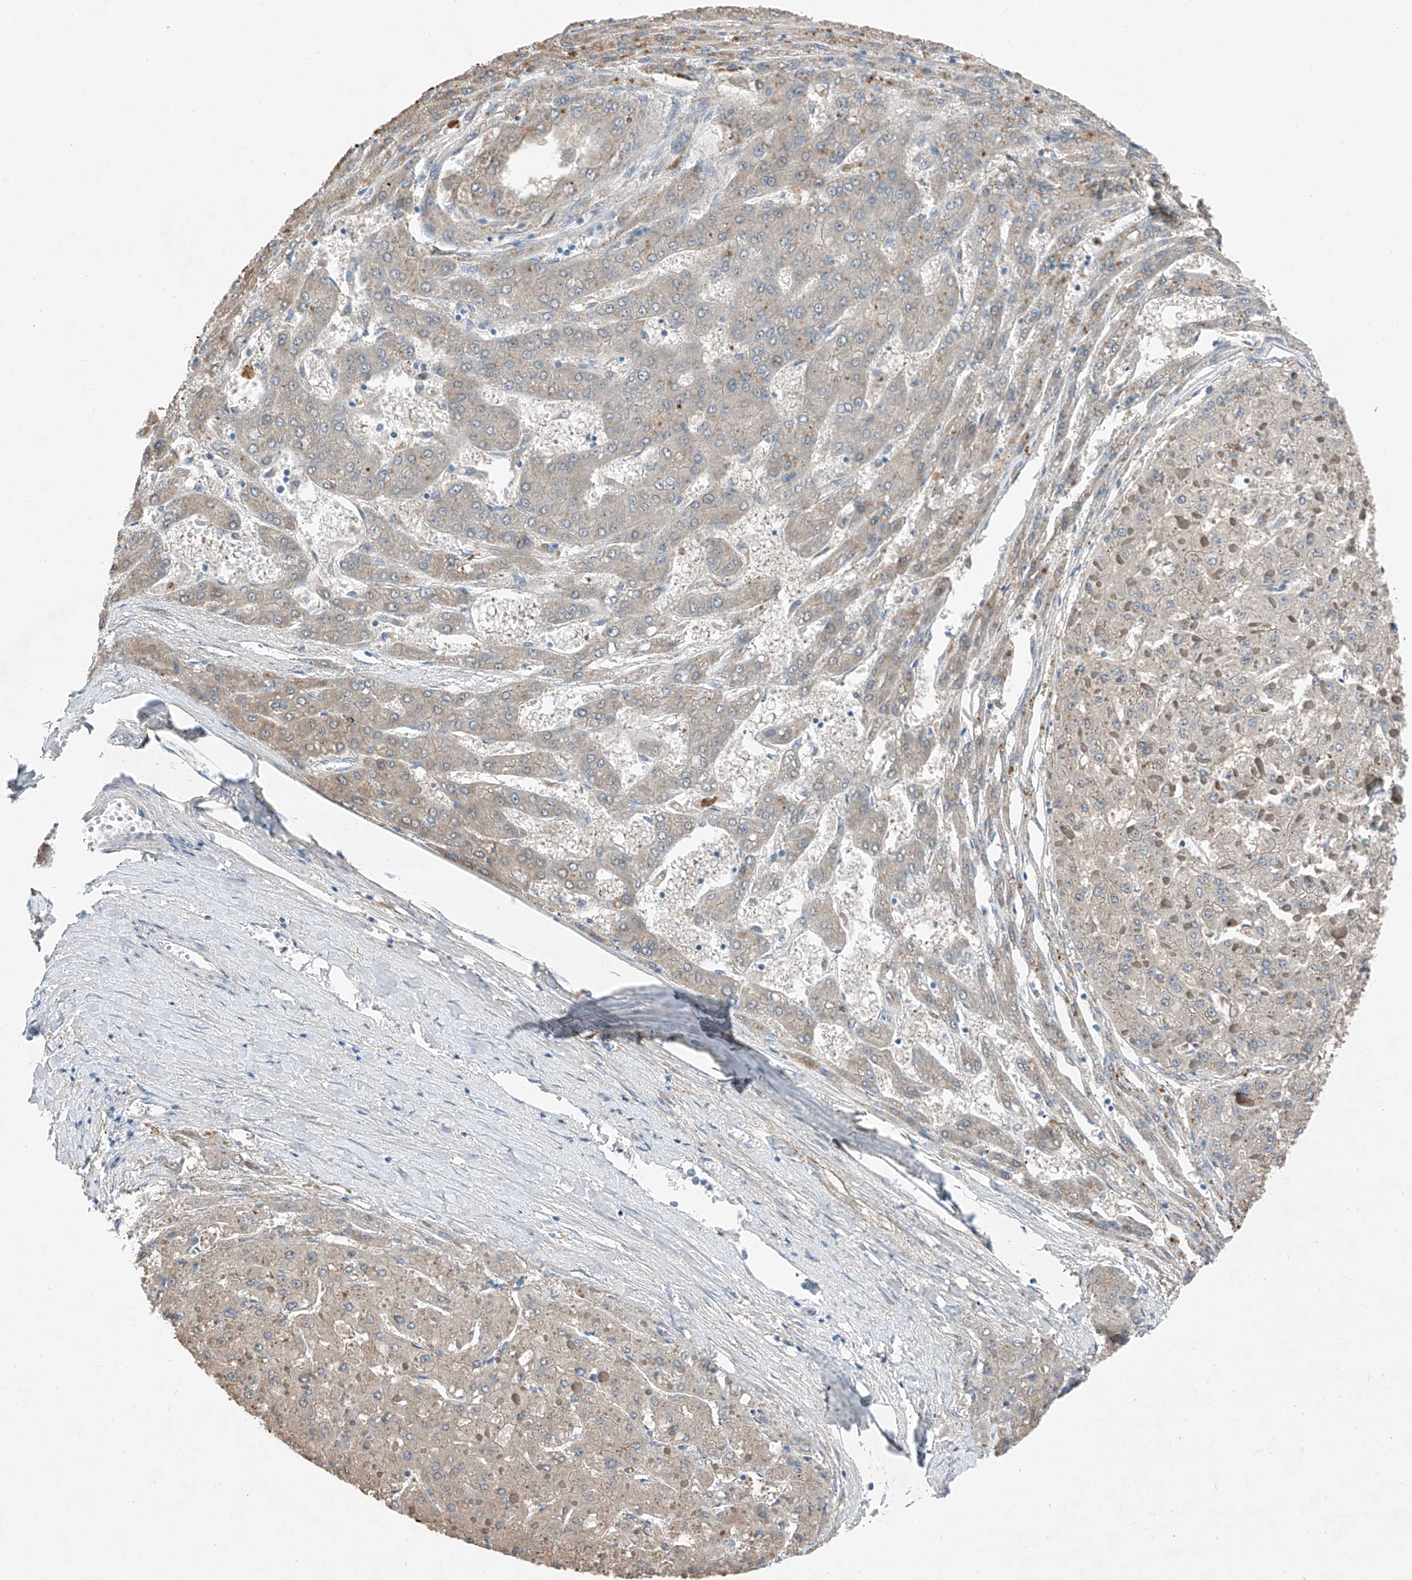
{"staining": {"intensity": "weak", "quantity": "25%-75%", "location": "cytoplasmic/membranous"}, "tissue": "liver cancer", "cell_type": "Tumor cells", "image_type": "cancer", "snomed": [{"axis": "morphology", "description": "Carcinoma, Hepatocellular, NOS"}, {"axis": "topography", "description": "Liver"}], "caption": "Protein analysis of hepatocellular carcinoma (liver) tissue demonstrates weak cytoplasmic/membranous expression in about 25%-75% of tumor cells. The protein is shown in brown color, while the nuclei are stained blue.", "gene": "MDGA1", "patient": {"sex": "female", "age": 73}}